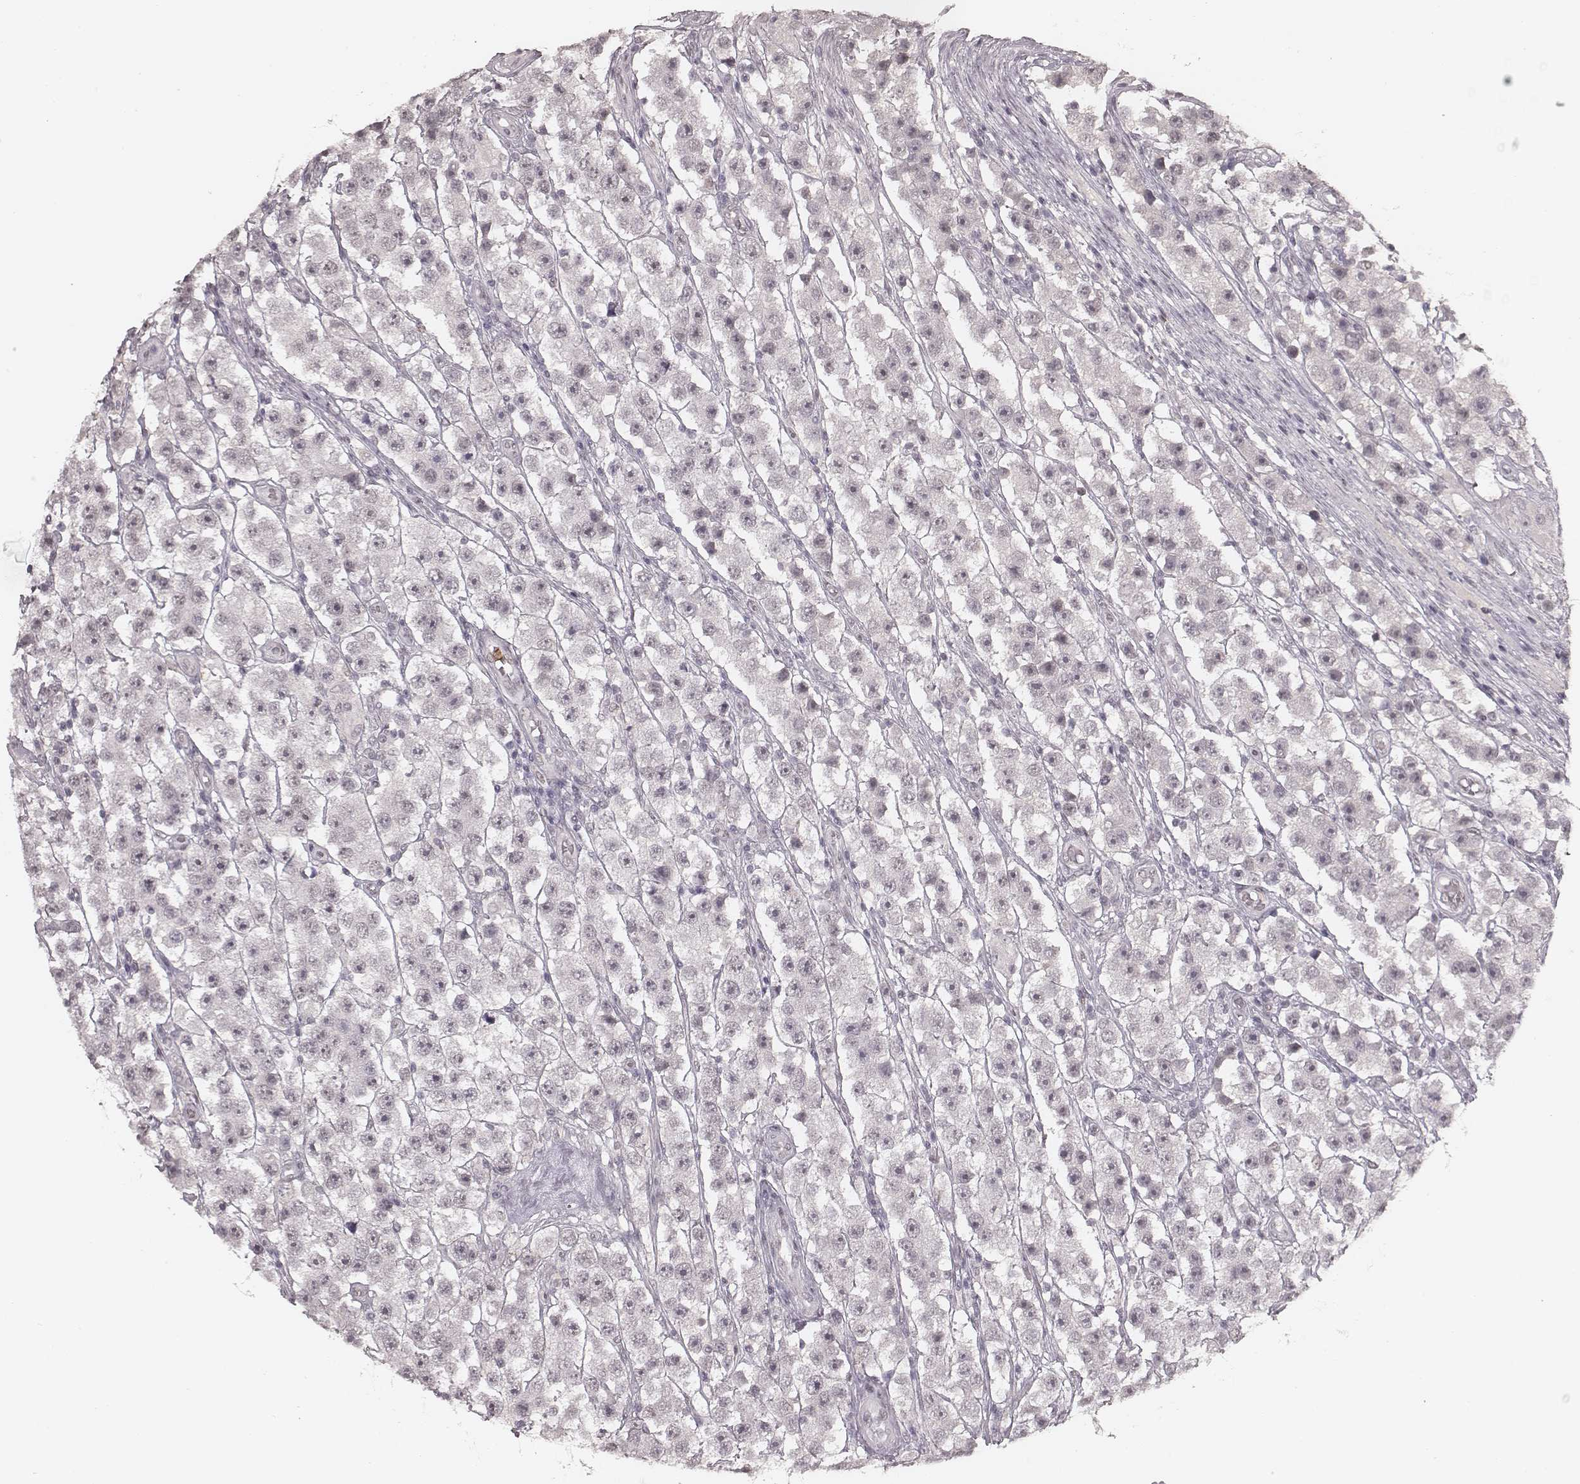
{"staining": {"intensity": "negative", "quantity": "none", "location": "none"}, "tissue": "testis cancer", "cell_type": "Tumor cells", "image_type": "cancer", "snomed": [{"axis": "morphology", "description": "Seminoma, NOS"}, {"axis": "topography", "description": "Testis"}], "caption": "High power microscopy photomicrograph of an immunohistochemistry histopathology image of testis seminoma, revealing no significant staining in tumor cells.", "gene": "KITLG", "patient": {"sex": "male", "age": 45}}